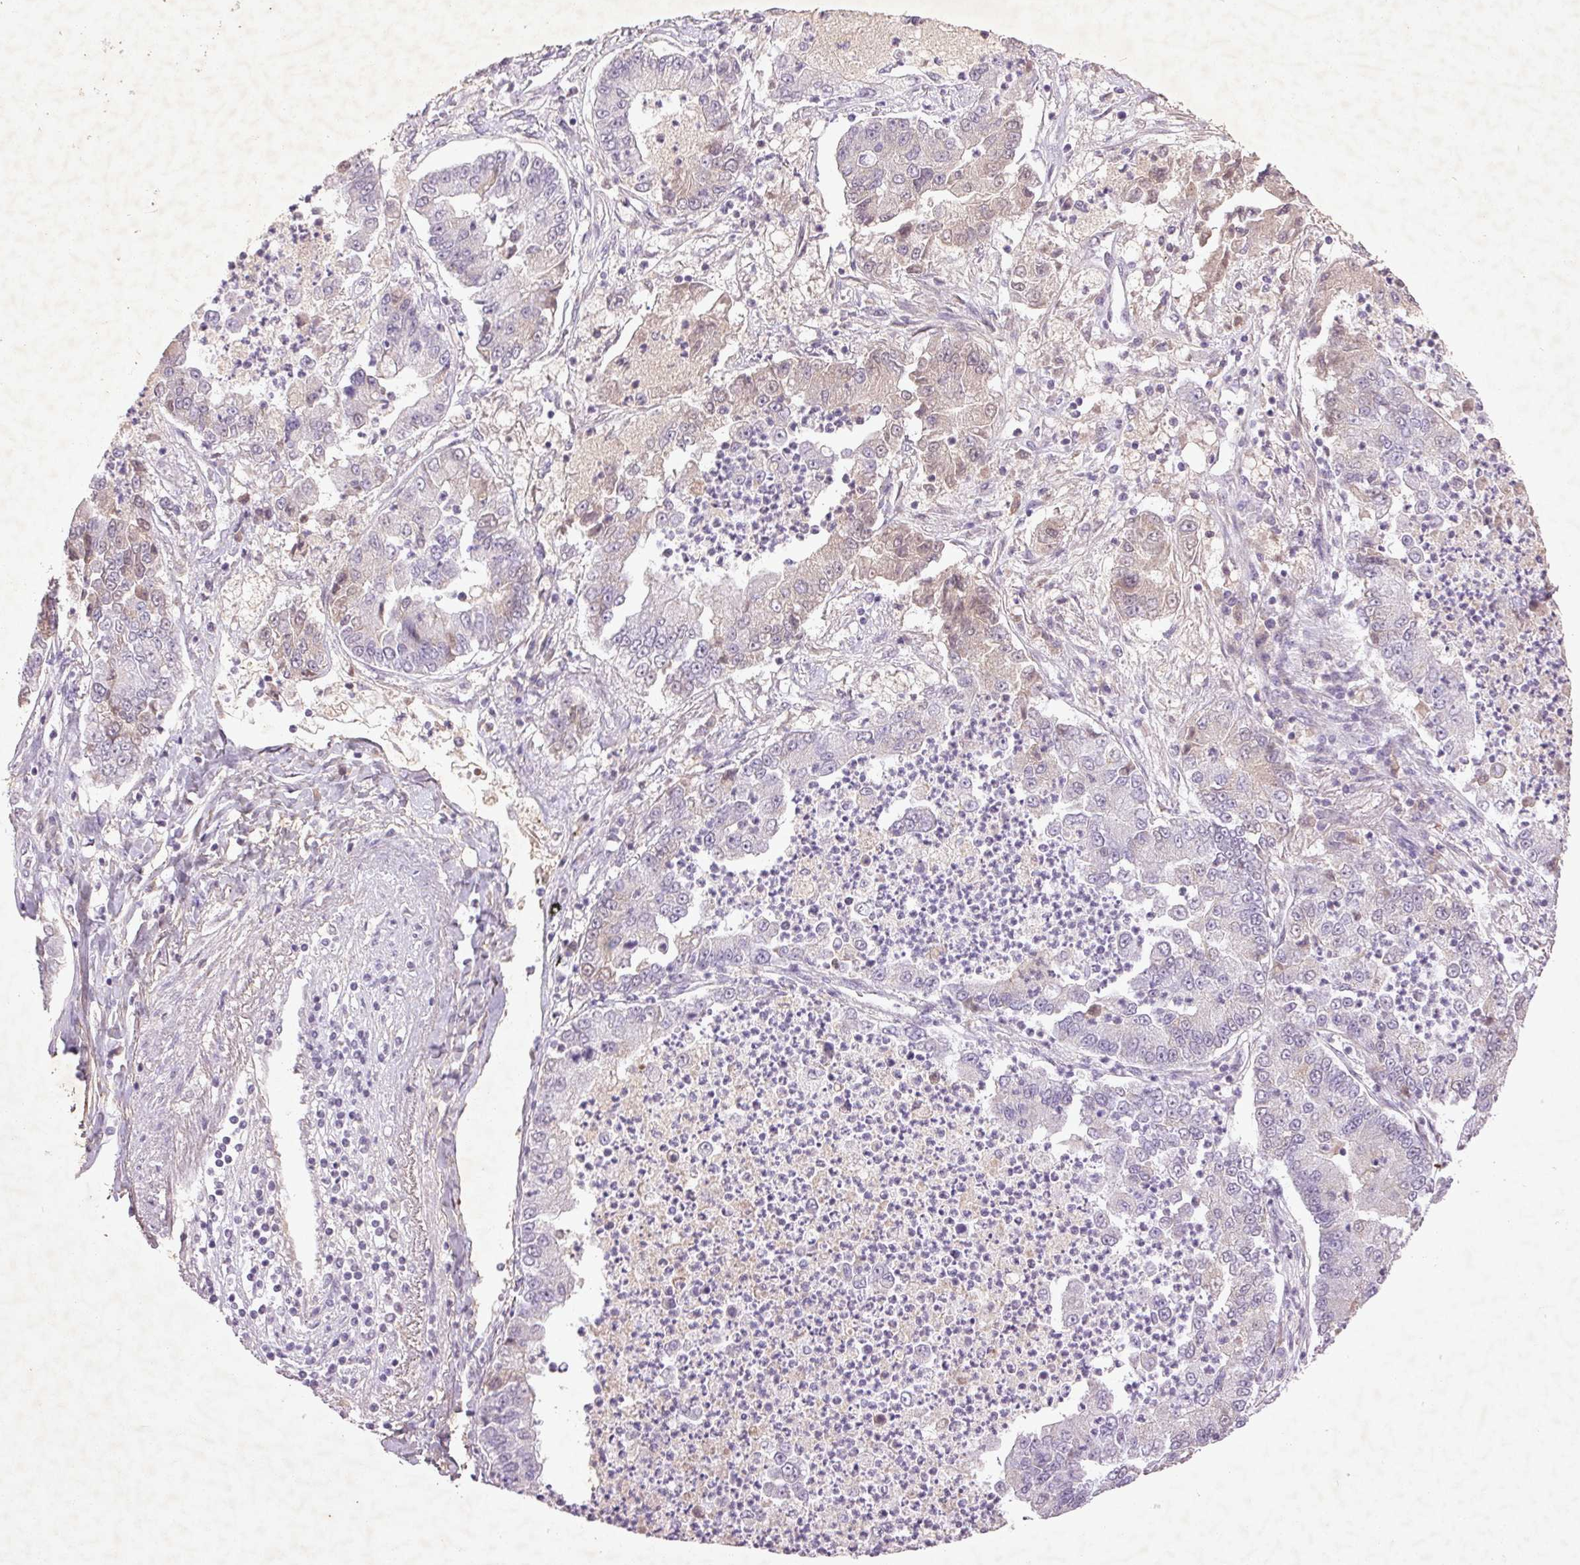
{"staining": {"intensity": "negative", "quantity": "none", "location": "none"}, "tissue": "lung cancer", "cell_type": "Tumor cells", "image_type": "cancer", "snomed": [{"axis": "morphology", "description": "Adenocarcinoma, NOS"}, {"axis": "topography", "description": "Lung"}], "caption": "This photomicrograph is of lung adenocarcinoma stained with immunohistochemistry (IHC) to label a protein in brown with the nuclei are counter-stained blue. There is no positivity in tumor cells.", "gene": "FAM168B", "patient": {"sex": "female", "age": 57}}